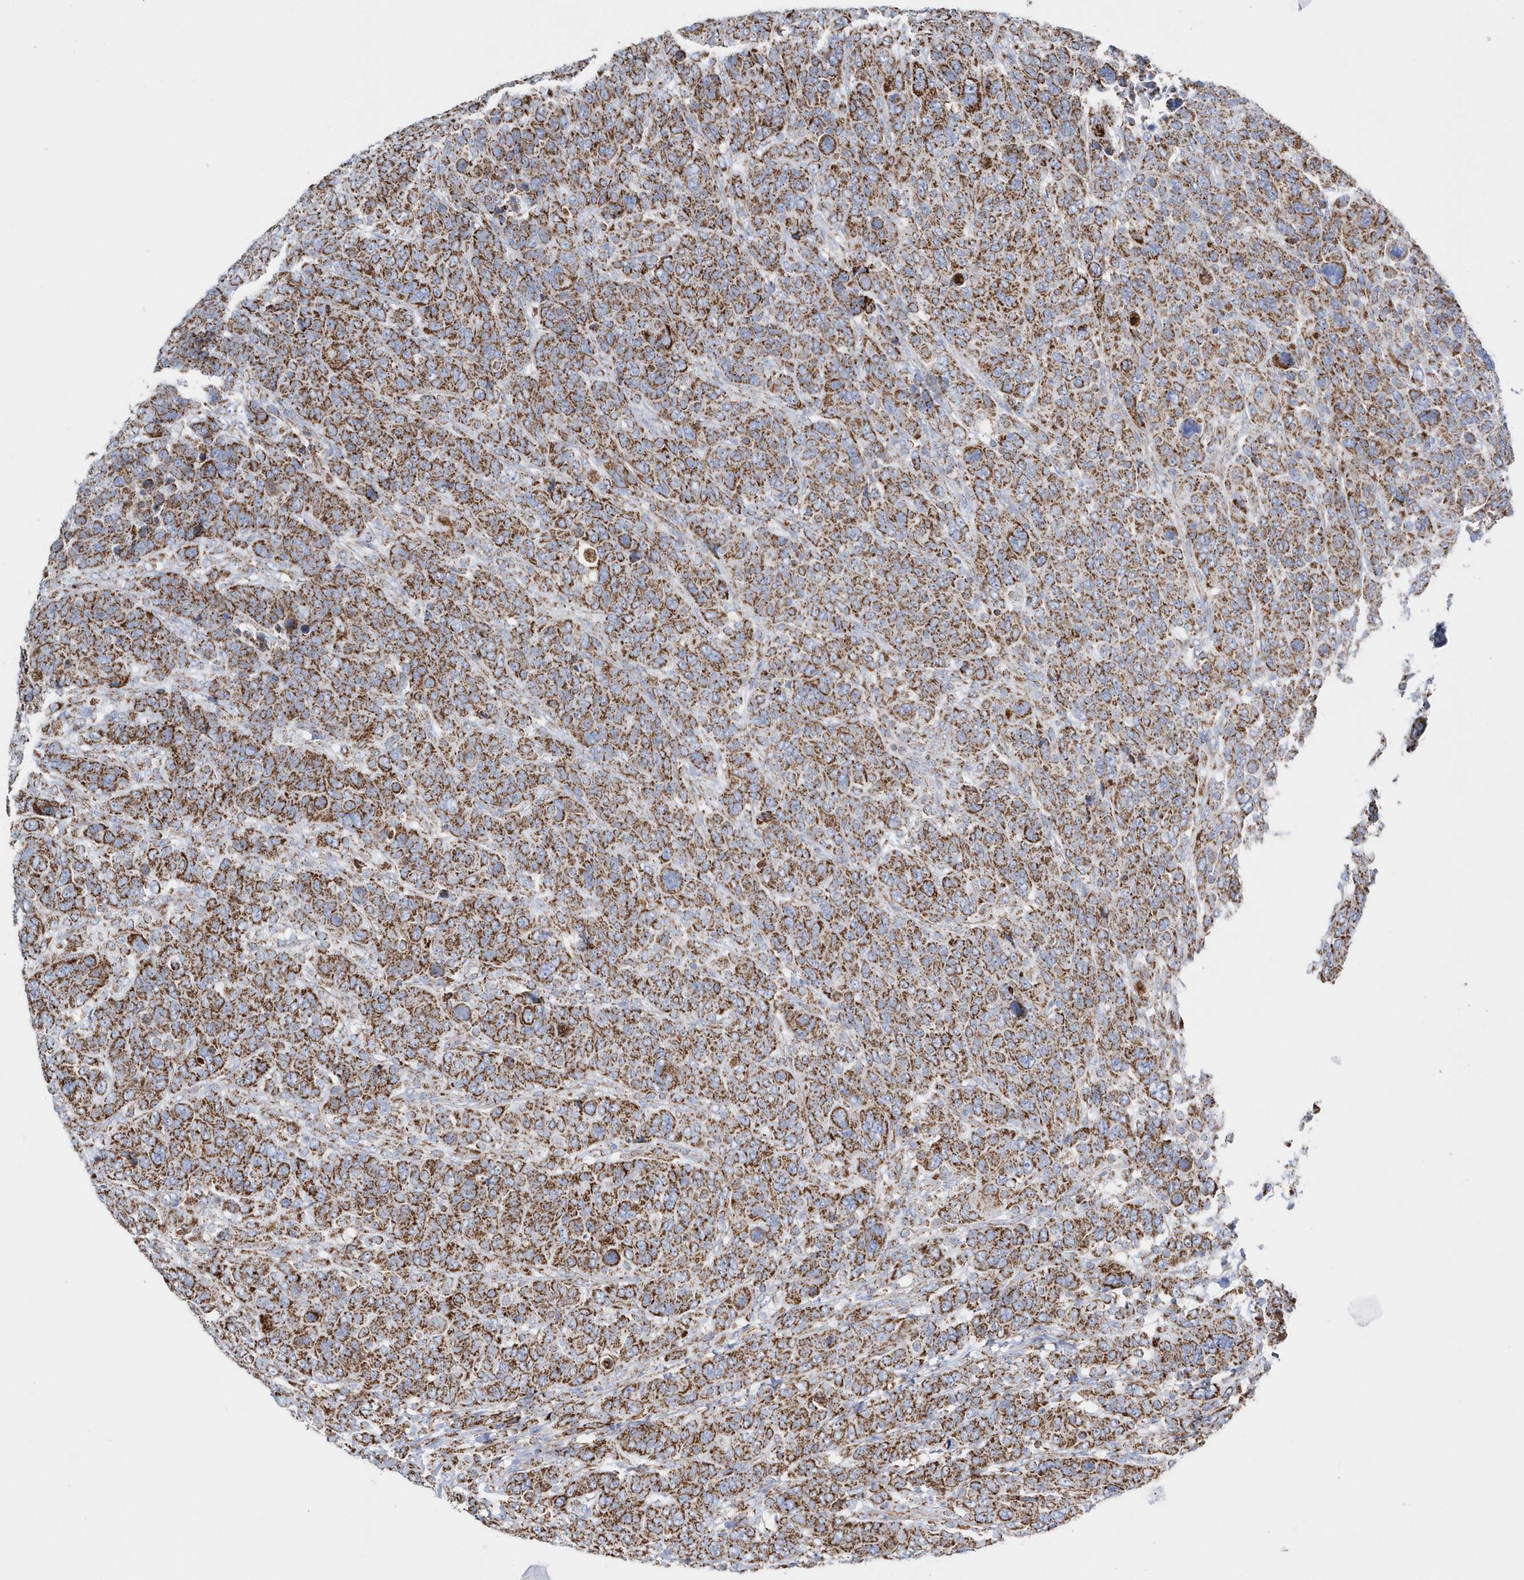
{"staining": {"intensity": "moderate", "quantity": ">75%", "location": "cytoplasmic/membranous"}, "tissue": "breast cancer", "cell_type": "Tumor cells", "image_type": "cancer", "snomed": [{"axis": "morphology", "description": "Duct carcinoma"}, {"axis": "topography", "description": "Breast"}], "caption": "Brown immunohistochemical staining in breast cancer (intraductal carcinoma) displays moderate cytoplasmic/membranous staining in about >75% of tumor cells.", "gene": "TMCO6", "patient": {"sex": "female", "age": 37}}